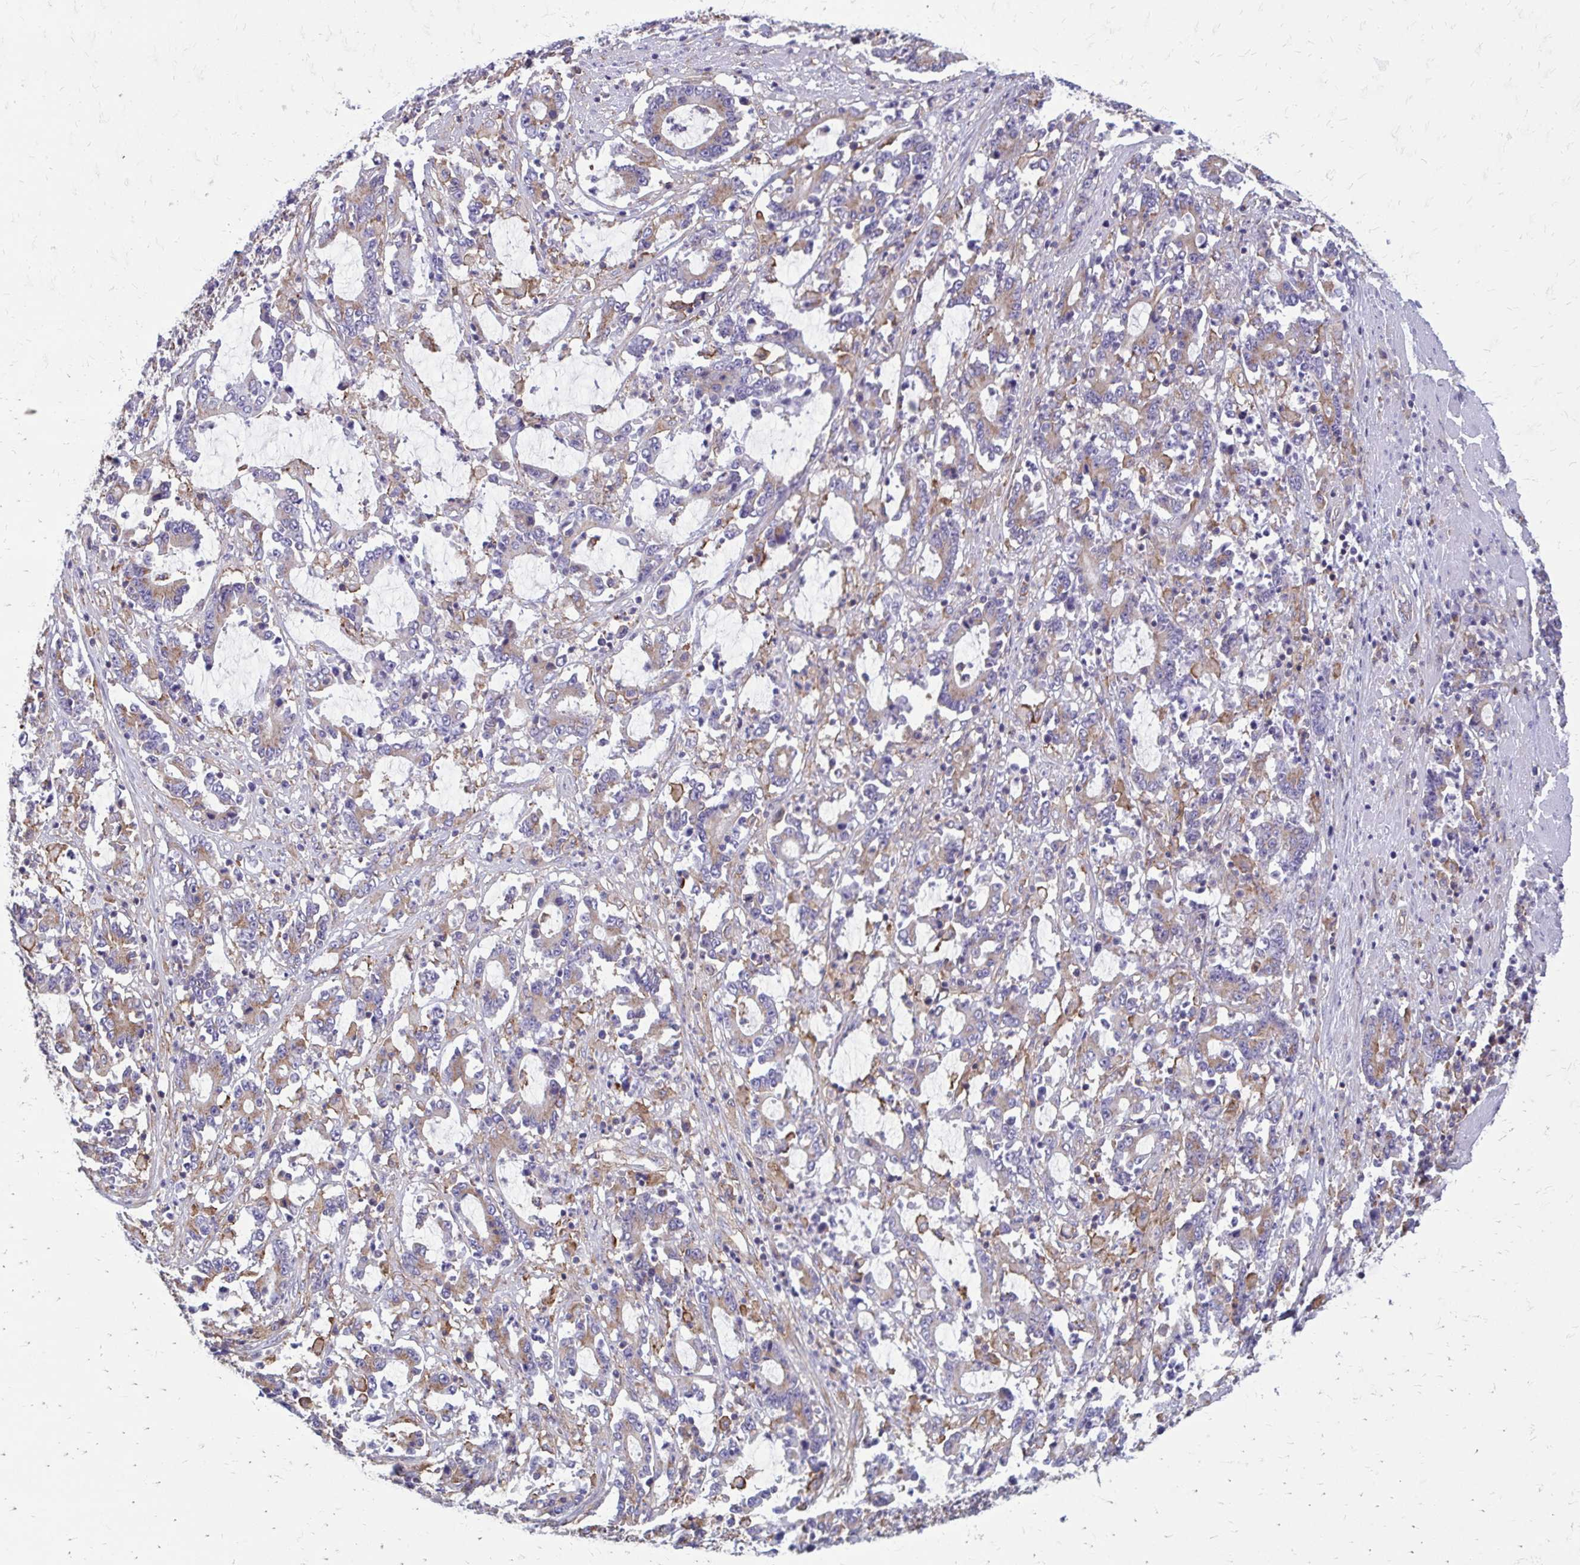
{"staining": {"intensity": "weak", "quantity": "25%-75%", "location": "cytoplasmic/membranous"}, "tissue": "stomach cancer", "cell_type": "Tumor cells", "image_type": "cancer", "snomed": [{"axis": "morphology", "description": "Adenocarcinoma, NOS"}, {"axis": "topography", "description": "Stomach, upper"}], "caption": "Immunohistochemical staining of human stomach cancer (adenocarcinoma) reveals weak cytoplasmic/membranous protein expression in approximately 25%-75% of tumor cells. (brown staining indicates protein expression, while blue staining denotes nuclei).", "gene": "CLTA", "patient": {"sex": "male", "age": 68}}